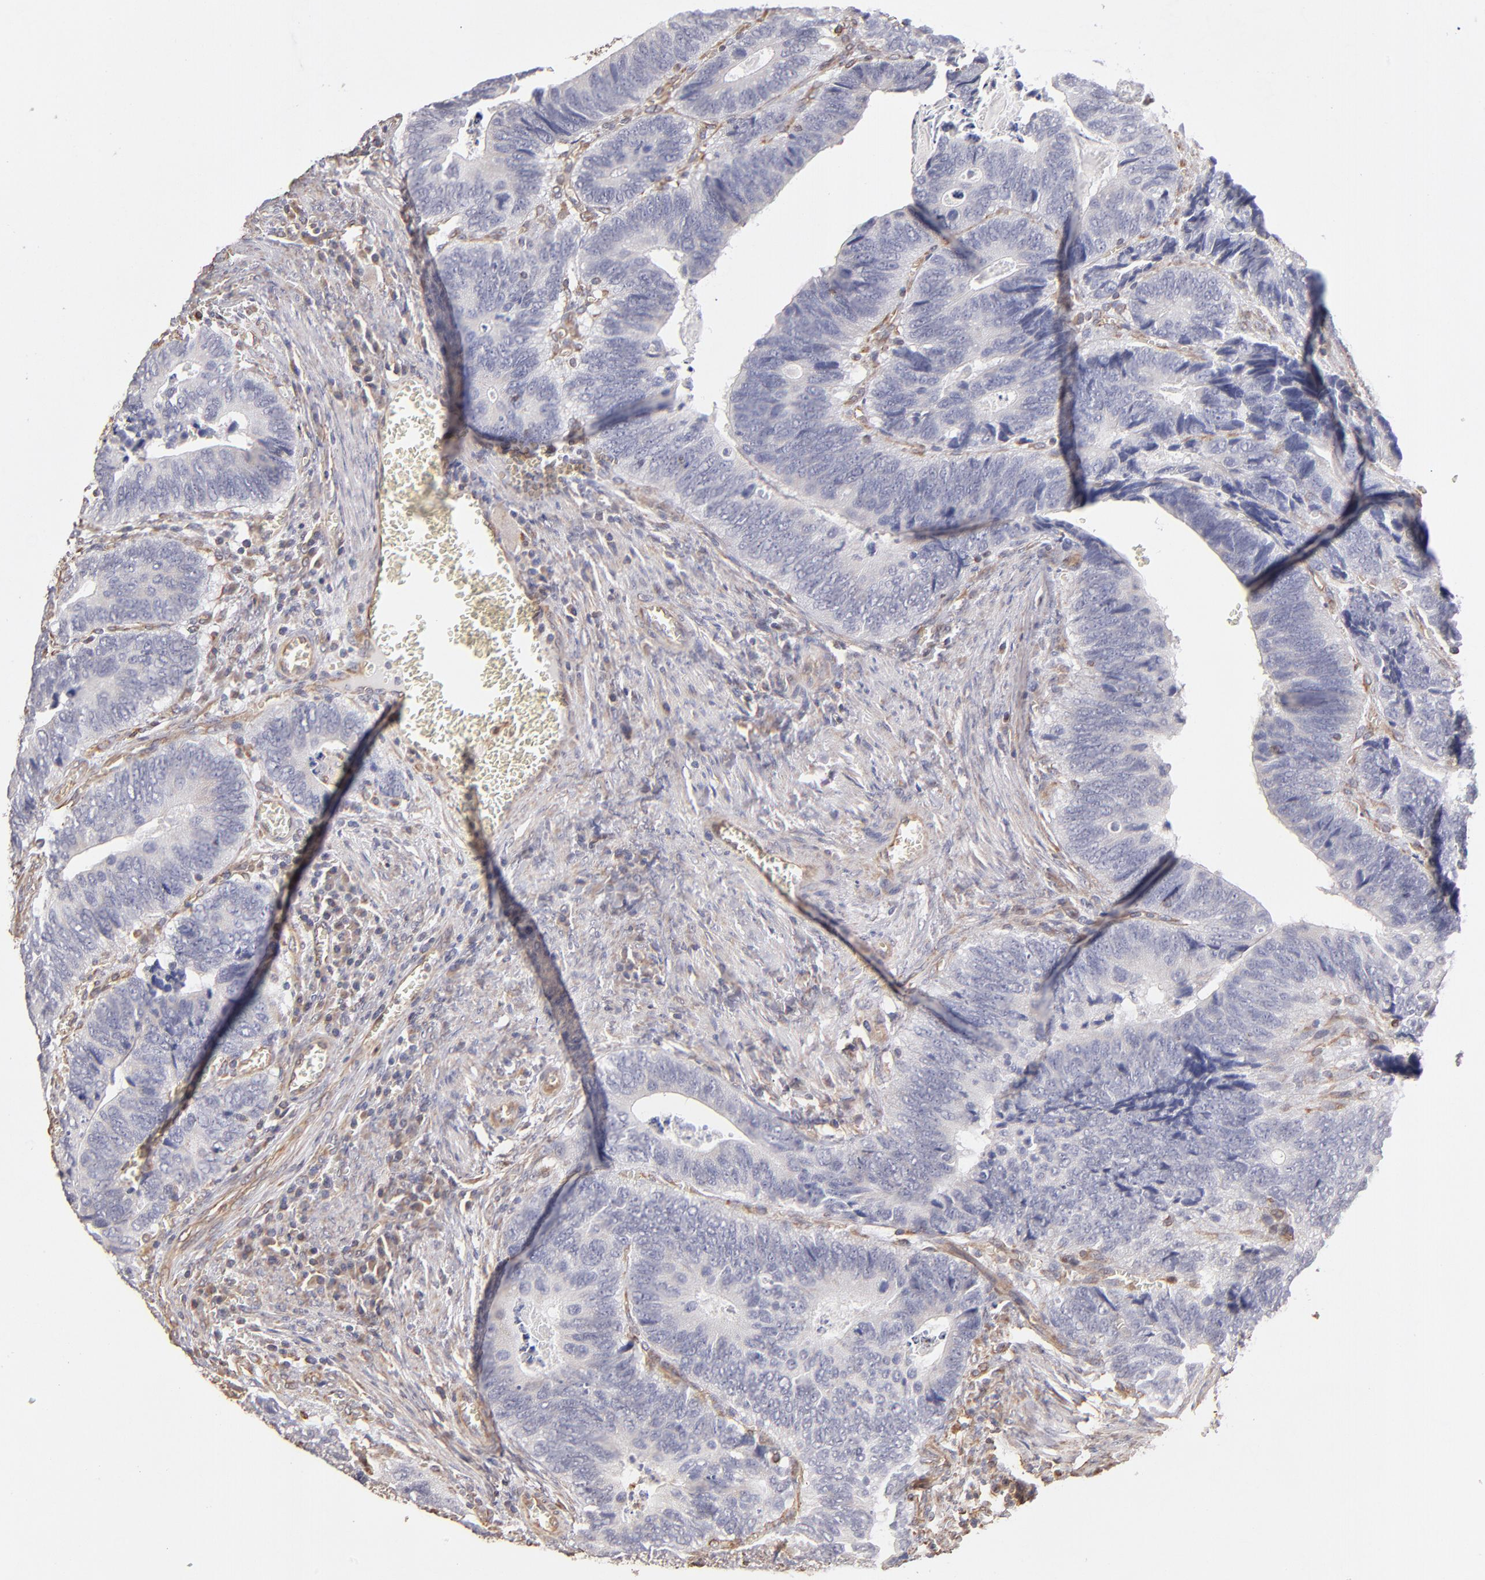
{"staining": {"intensity": "negative", "quantity": "none", "location": "none"}, "tissue": "colorectal cancer", "cell_type": "Tumor cells", "image_type": "cancer", "snomed": [{"axis": "morphology", "description": "Adenocarcinoma, NOS"}, {"axis": "topography", "description": "Colon"}], "caption": "An image of colorectal cancer stained for a protein demonstrates no brown staining in tumor cells. The staining is performed using DAB (3,3'-diaminobenzidine) brown chromogen with nuclei counter-stained in using hematoxylin.", "gene": "ABCC1", "patient": {"sex": "male", "age": 72}}